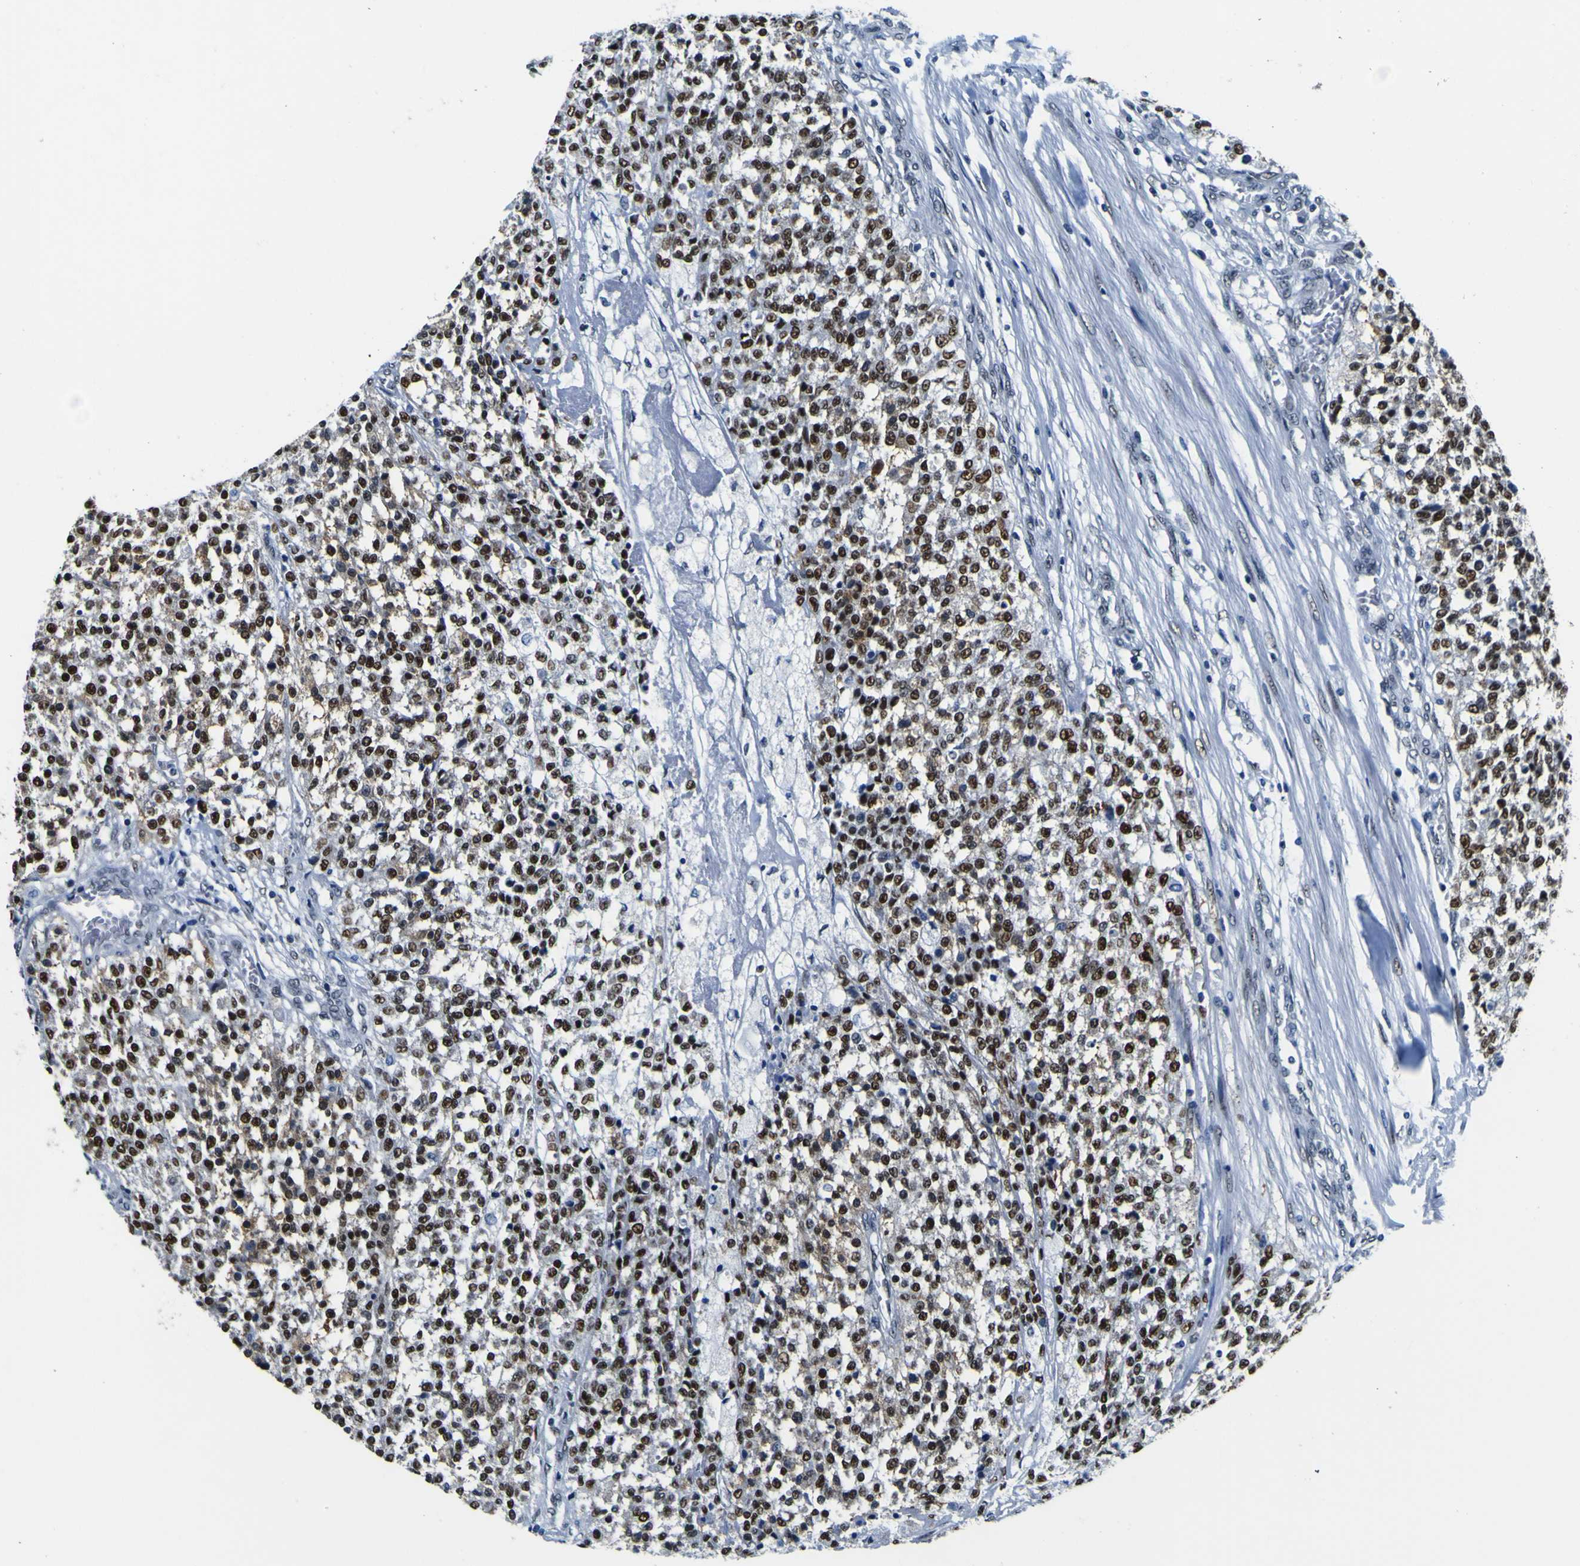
{"staining": {"intensity": "strong", "quantity": ">75%", "location": "nuclear"}, "tissue": "testis cancer", "cell_type": "Tumor cells", "image_type": "cancer", "snomed": [{"axis": "morphology", "description": "Seminoma, NOS"}, {"axis": "topography", "description": "Testis"}], "caption": "A histopathology image showing strong nuclear expression in about >75% of tumor cells in seminoma (testis), as visualized by brown immunohistochemical staining.", "gene": "CUL4B", "patient": {"sex": "male", "age": 59}}